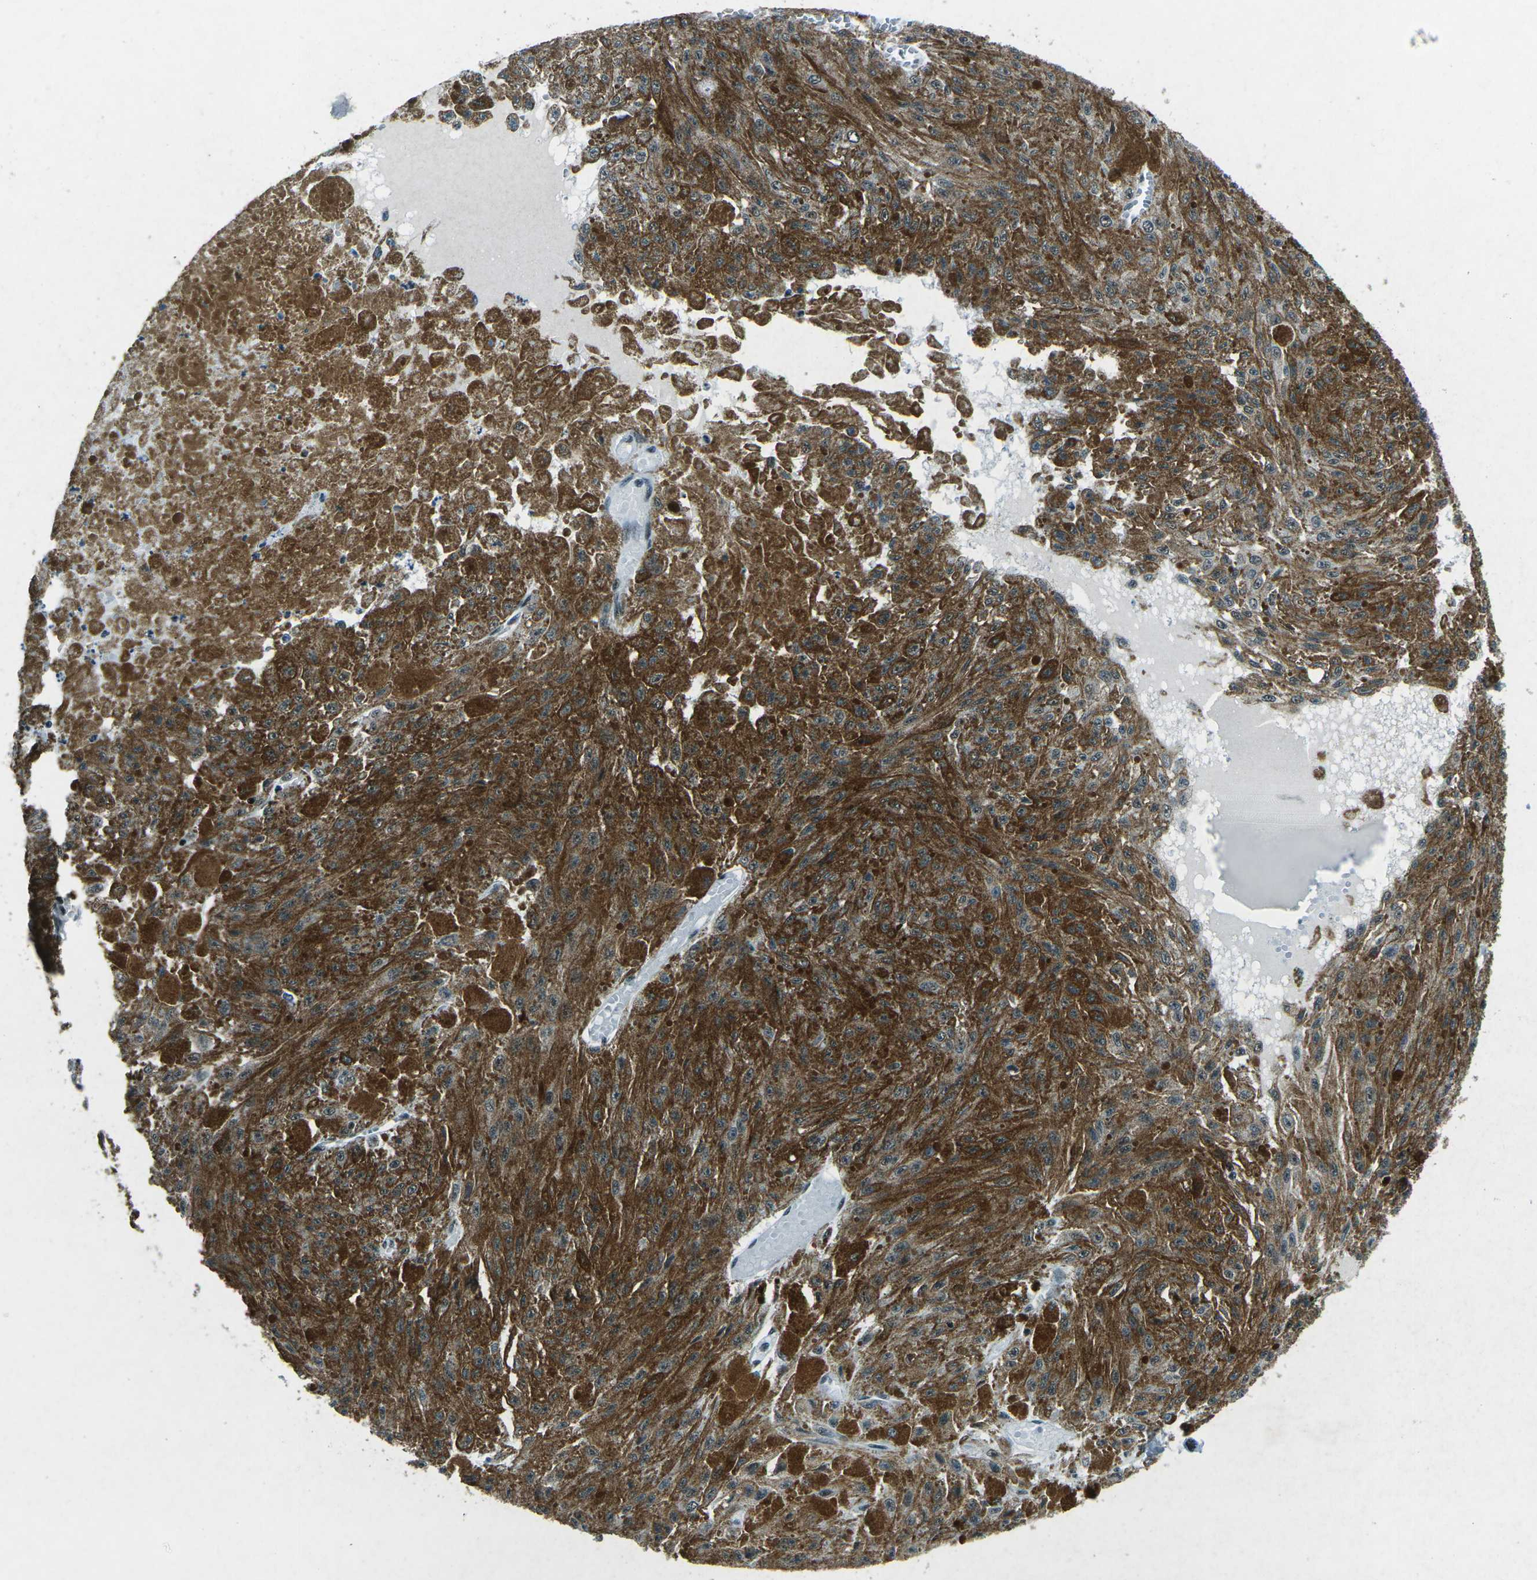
{"staining": {"intensity": "moderate", "quantity": ">75%", "location": "cytoplasmic/membranous,nuclear"}, "tissue": "melanoma", "cell_type": "Tumor cells", "image_type": "cancer", "snomed": [{"axis": "morphology", "description": "Malignant melanoma, NOS"}, {"axis": "topography", "description": "Other"}], "caption": "Malignant melanoma stained with a brown dye shows moderate cytoplasmic/membranous and nuclear positive positivity in about >75% of tumor cells.", "gene": "RBL2", "patient": {"sex": "male", "age": 79}}